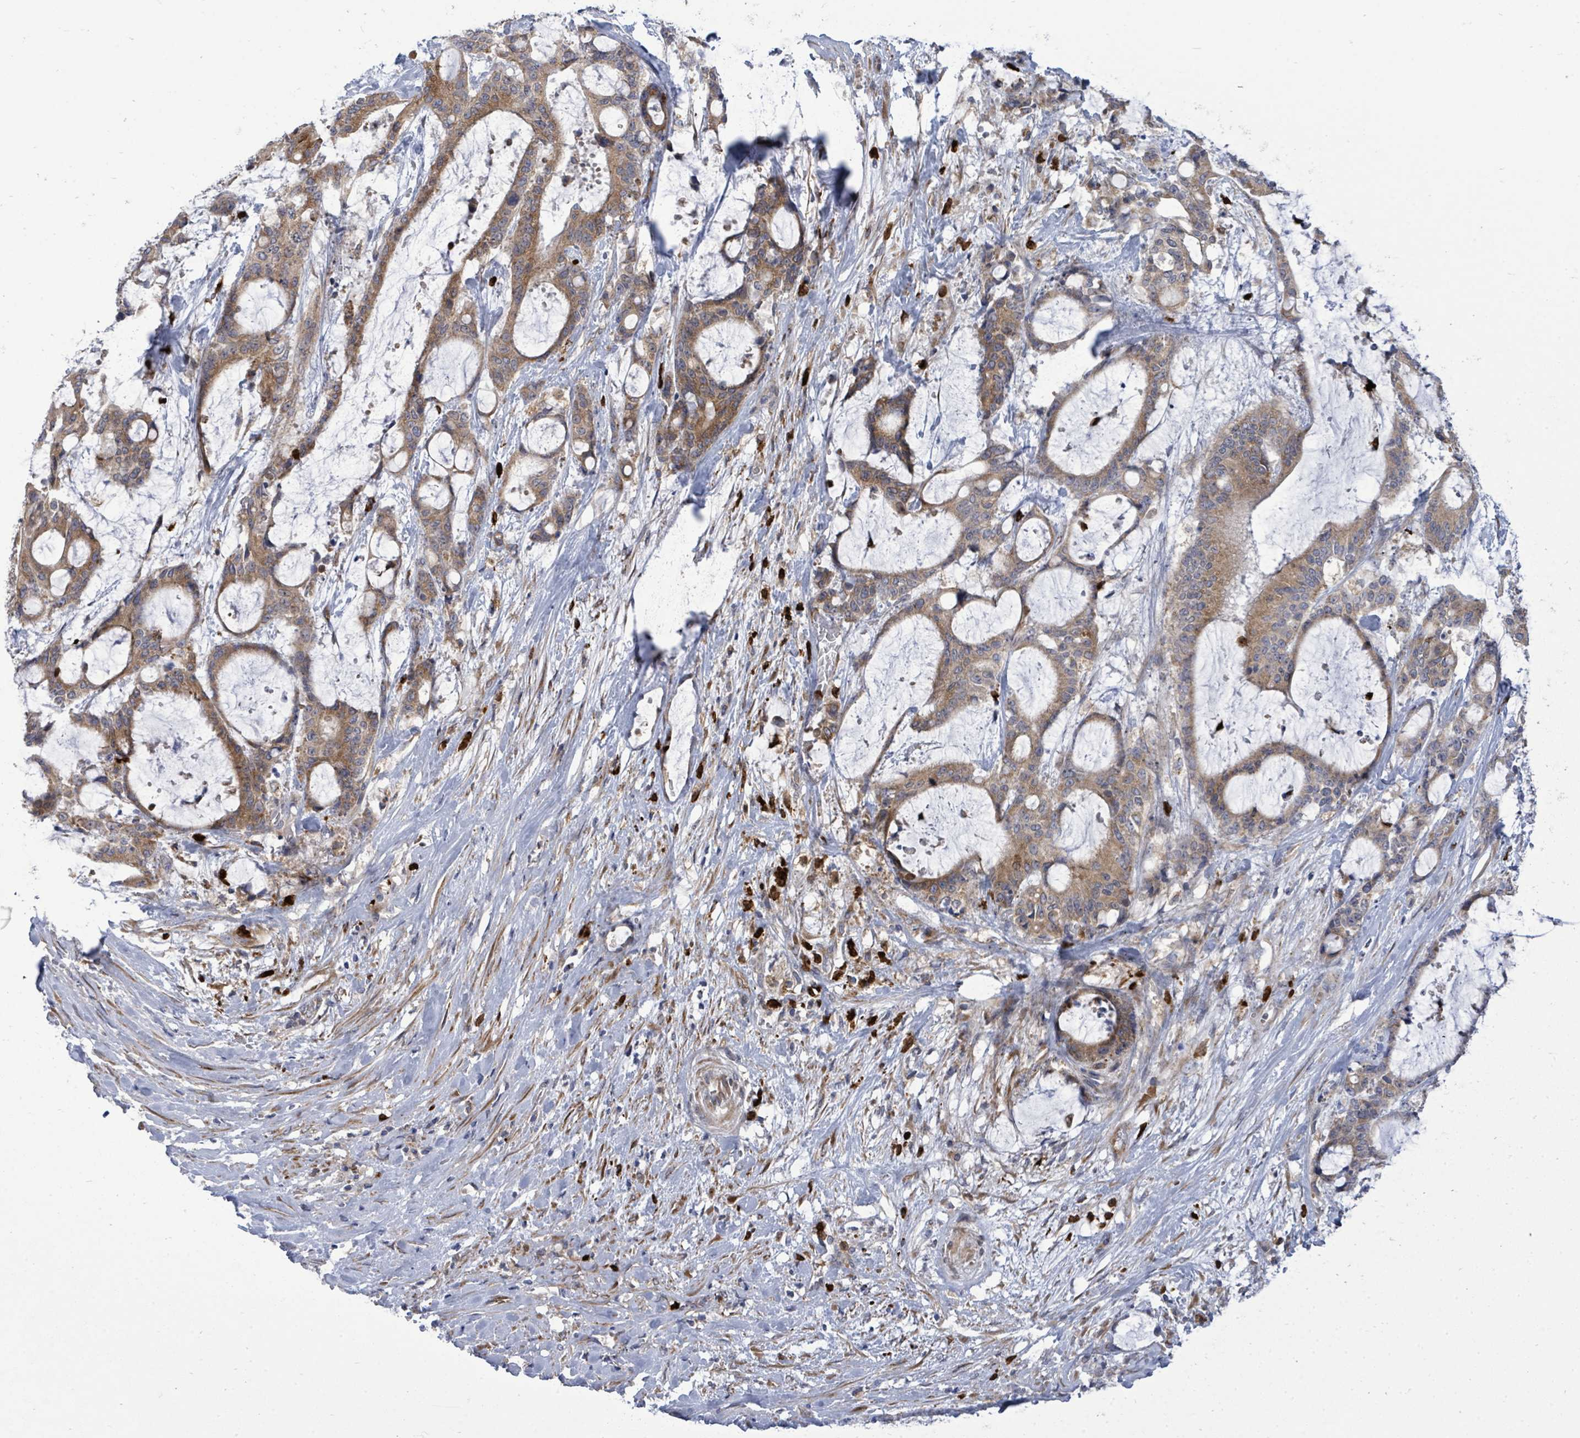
{"staining": {"intensity": "moderate", "quantity": ">75%", "location": "cytoplasmic/membranous"}, "tissue": "liver cancer", "cell_type": "Tumor cells", "image_type": "cancer", "snomed": [{"axis": "morphology", "description": "Normal tissue, NOS"}, {"axis": "morphology", "description": "Cholangiocarcinoma"}, {"axis": "topography", "description": "Liver"}, {"axis": "topography", "description": "Peripheral nerve tissue"}], "caption": "The image reveals staining of liver cancer (cholangiocarcinoma), revealing moderate cytoplasmic/membranous protein positivity (brown color) within tumor cells.", "gene": "SAR1A", "patient": {"sex": "female", "age": 73}}